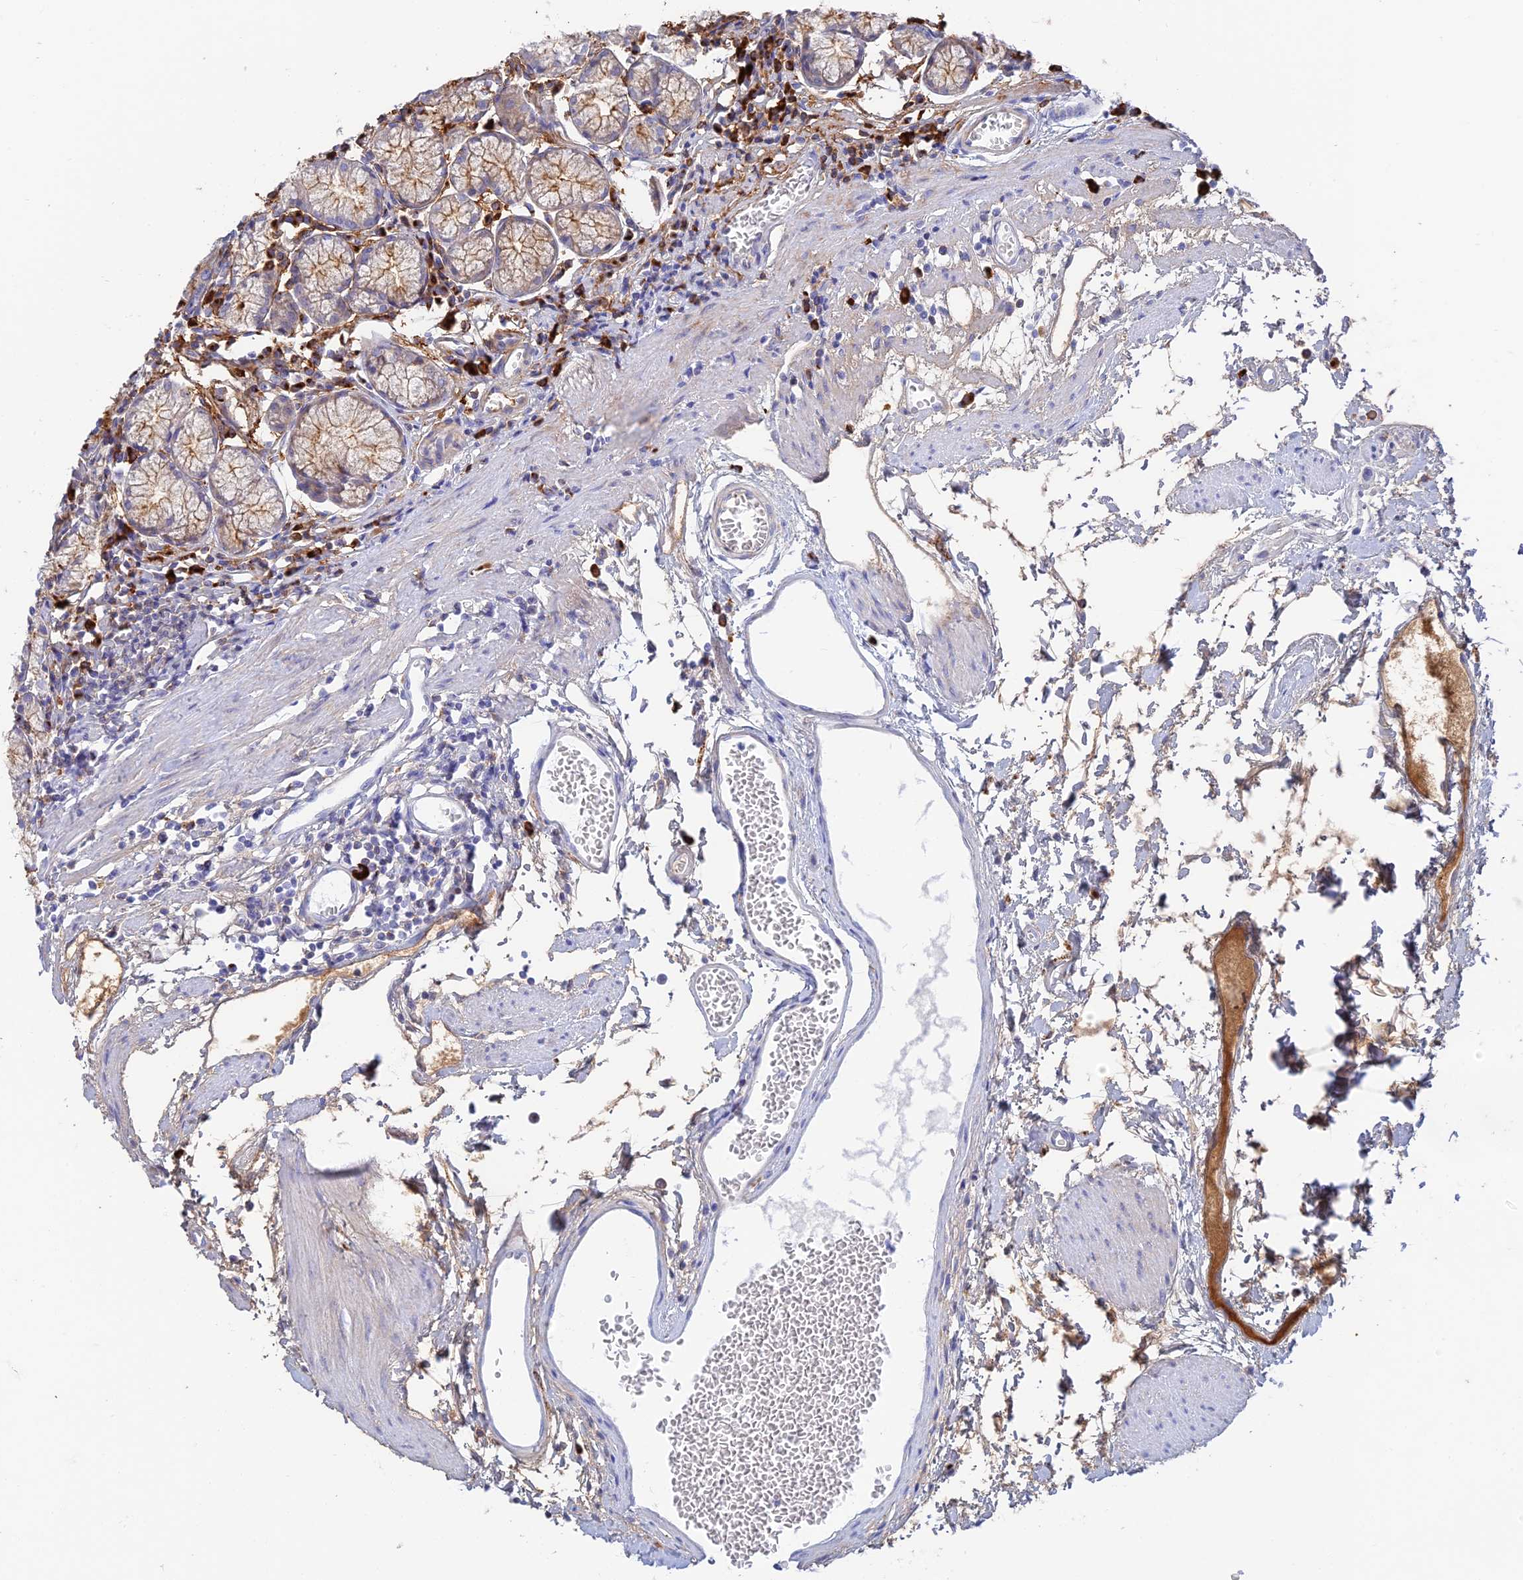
{"staining": {"intensity": "moderate", "quantity": "<25%", "location": "cytoplasmic/membranous"}, "tissue": "stomach", "cell_type": "Glandular cells", "image_type": "normal", "snomed": [{"axis": "morphology", "description": "Normal tissue, NOS"}, {"axis": "topography", "description": "Stomach"}], "caption": "Normal stomach demonstrates moderate cytoplasmic/membranous expression in approximately <25% of glandular cells Nuclei are stained in blue..", "gene": "CEP152", "patient": {"sex": "male", "age": 55}}